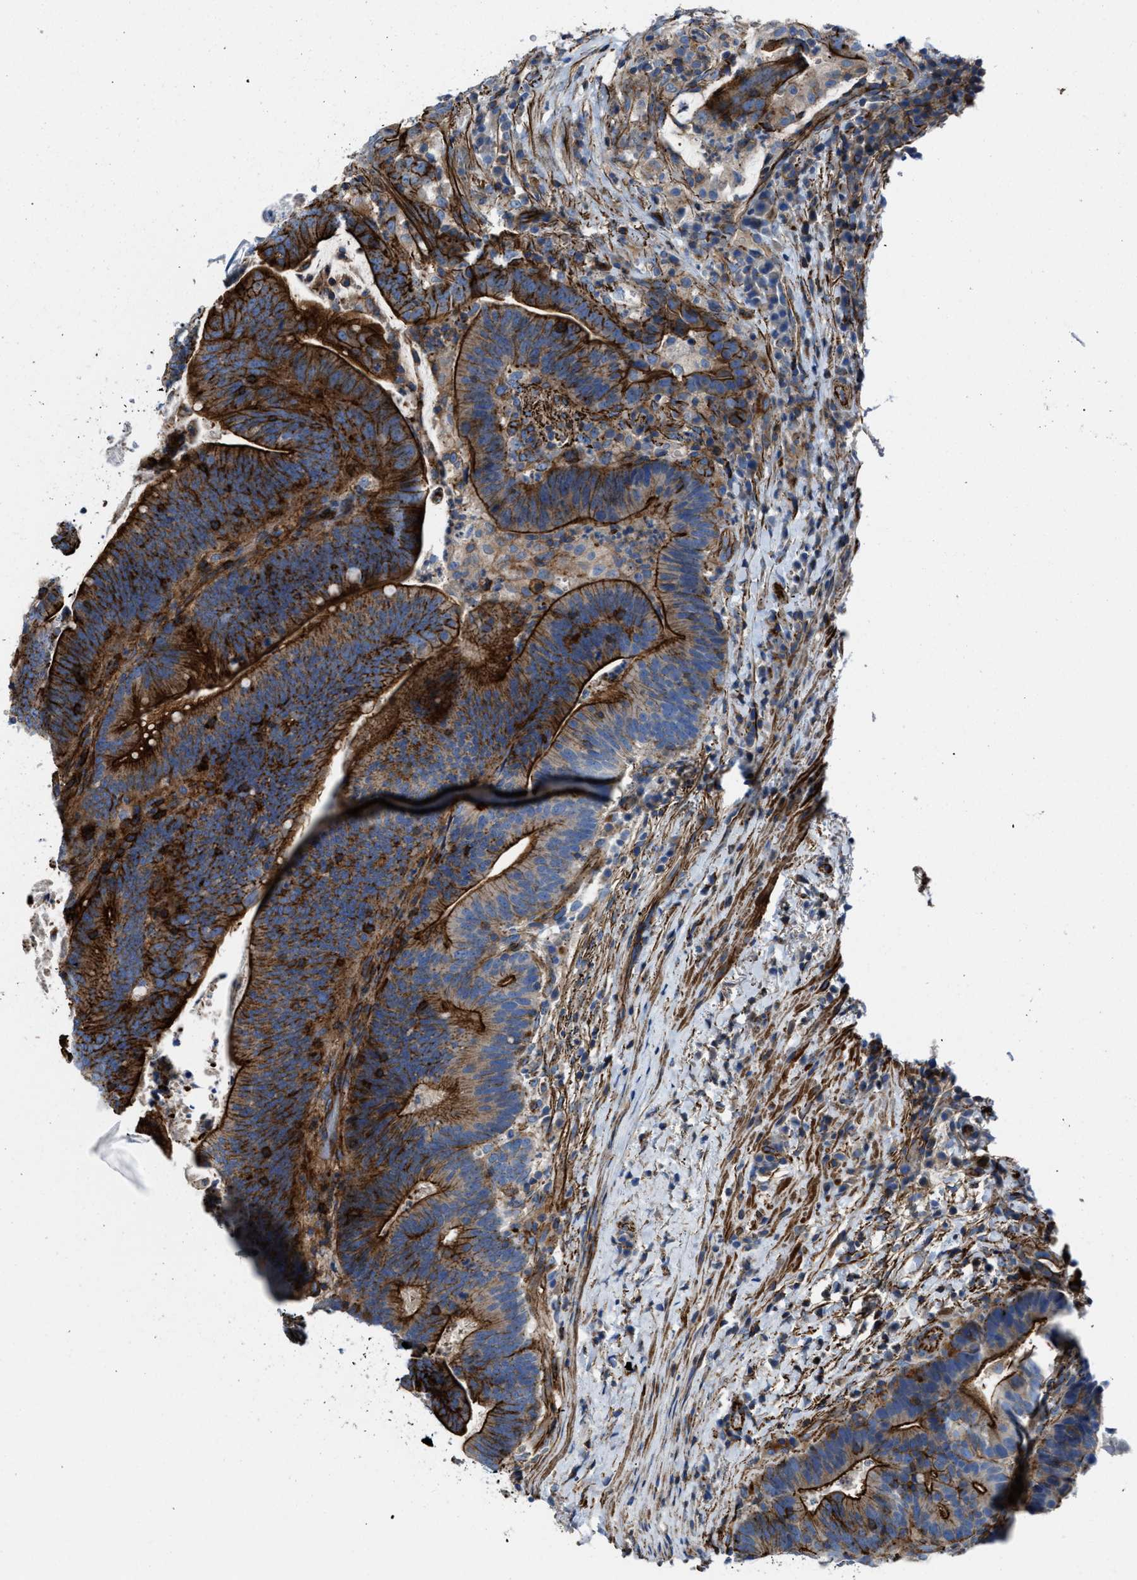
{"staining": {"intensity": "strong", "quantity": ">75%", "location": "cytoplasmic/membranous"}, "tissue": "colorectal cancer", "cell_type": "Tumor cells", "image_type": "cancer", "snomed": [{"axis": "morphology", "description": "Adenocarcinoma, NOS"}, {"axis": "topography", "description": "Colon"}], "caption": "A high amount of strong cytoplasmic/membranous staining is seen in approximately >75% of tumor cells in colorectal adenocarcinoma tissue.", "gene": "AGPAT2", "patient": {"sex": "female", "age": 66}}